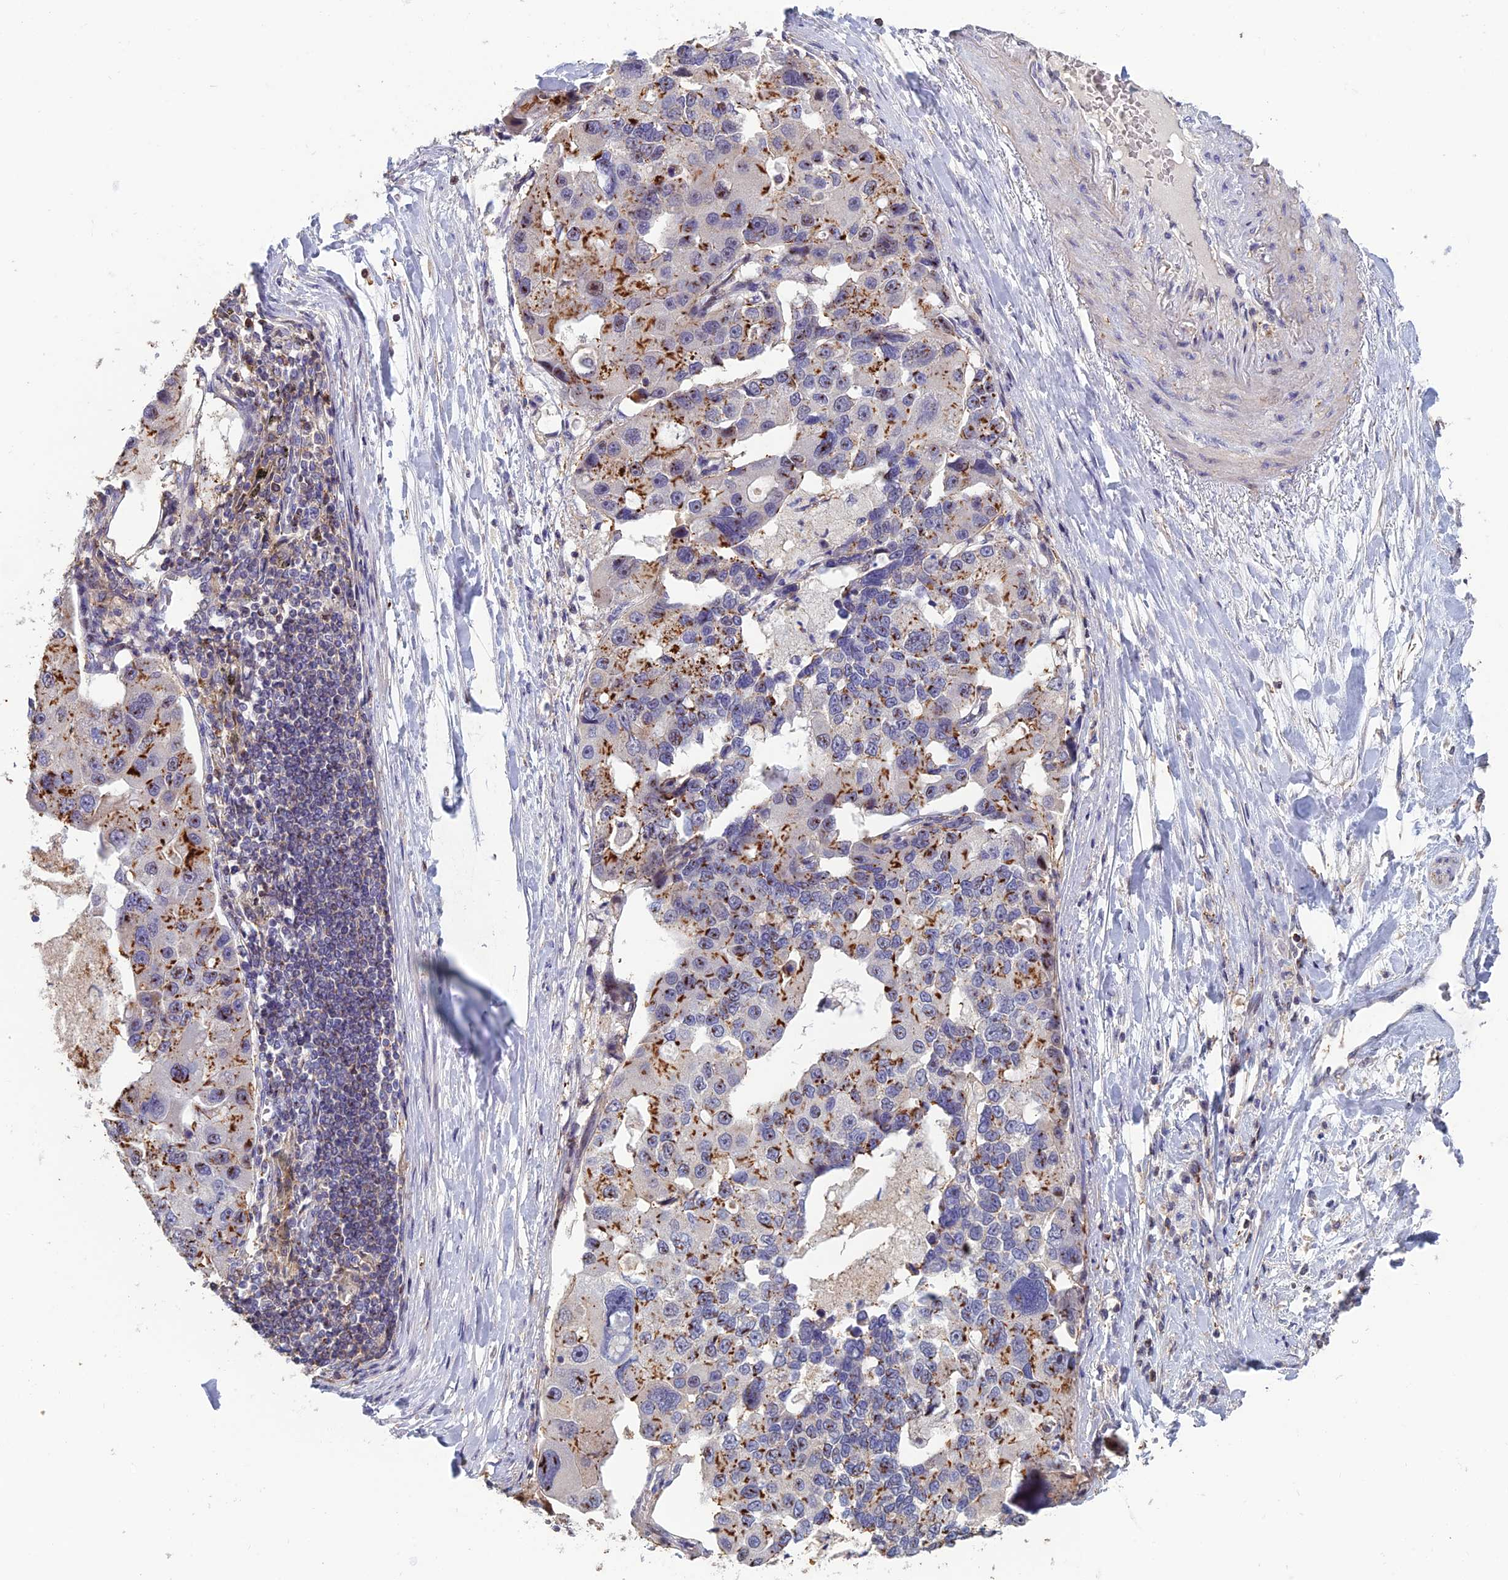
{"staining": {"intensity": "strong", "quantity": "25%-75%", "location": "cytoplasmic/membranous"}, "tissue": "lung cancer", "cell_type": "Tumor cells", "image_type": "cancer", "snomed": [{"axis": "morphology", "description": "Adenocarcinoma, NOS"}, {"axis": "topography", "description": "Lung"}], "caption": "Strong cytoplasmic/membranous positivity is present in about 25%-75% of tumor cells in adenocarcinoma (lung).", "gene": "C15orf62", "patient": {"sex": "female", "age": 54}}